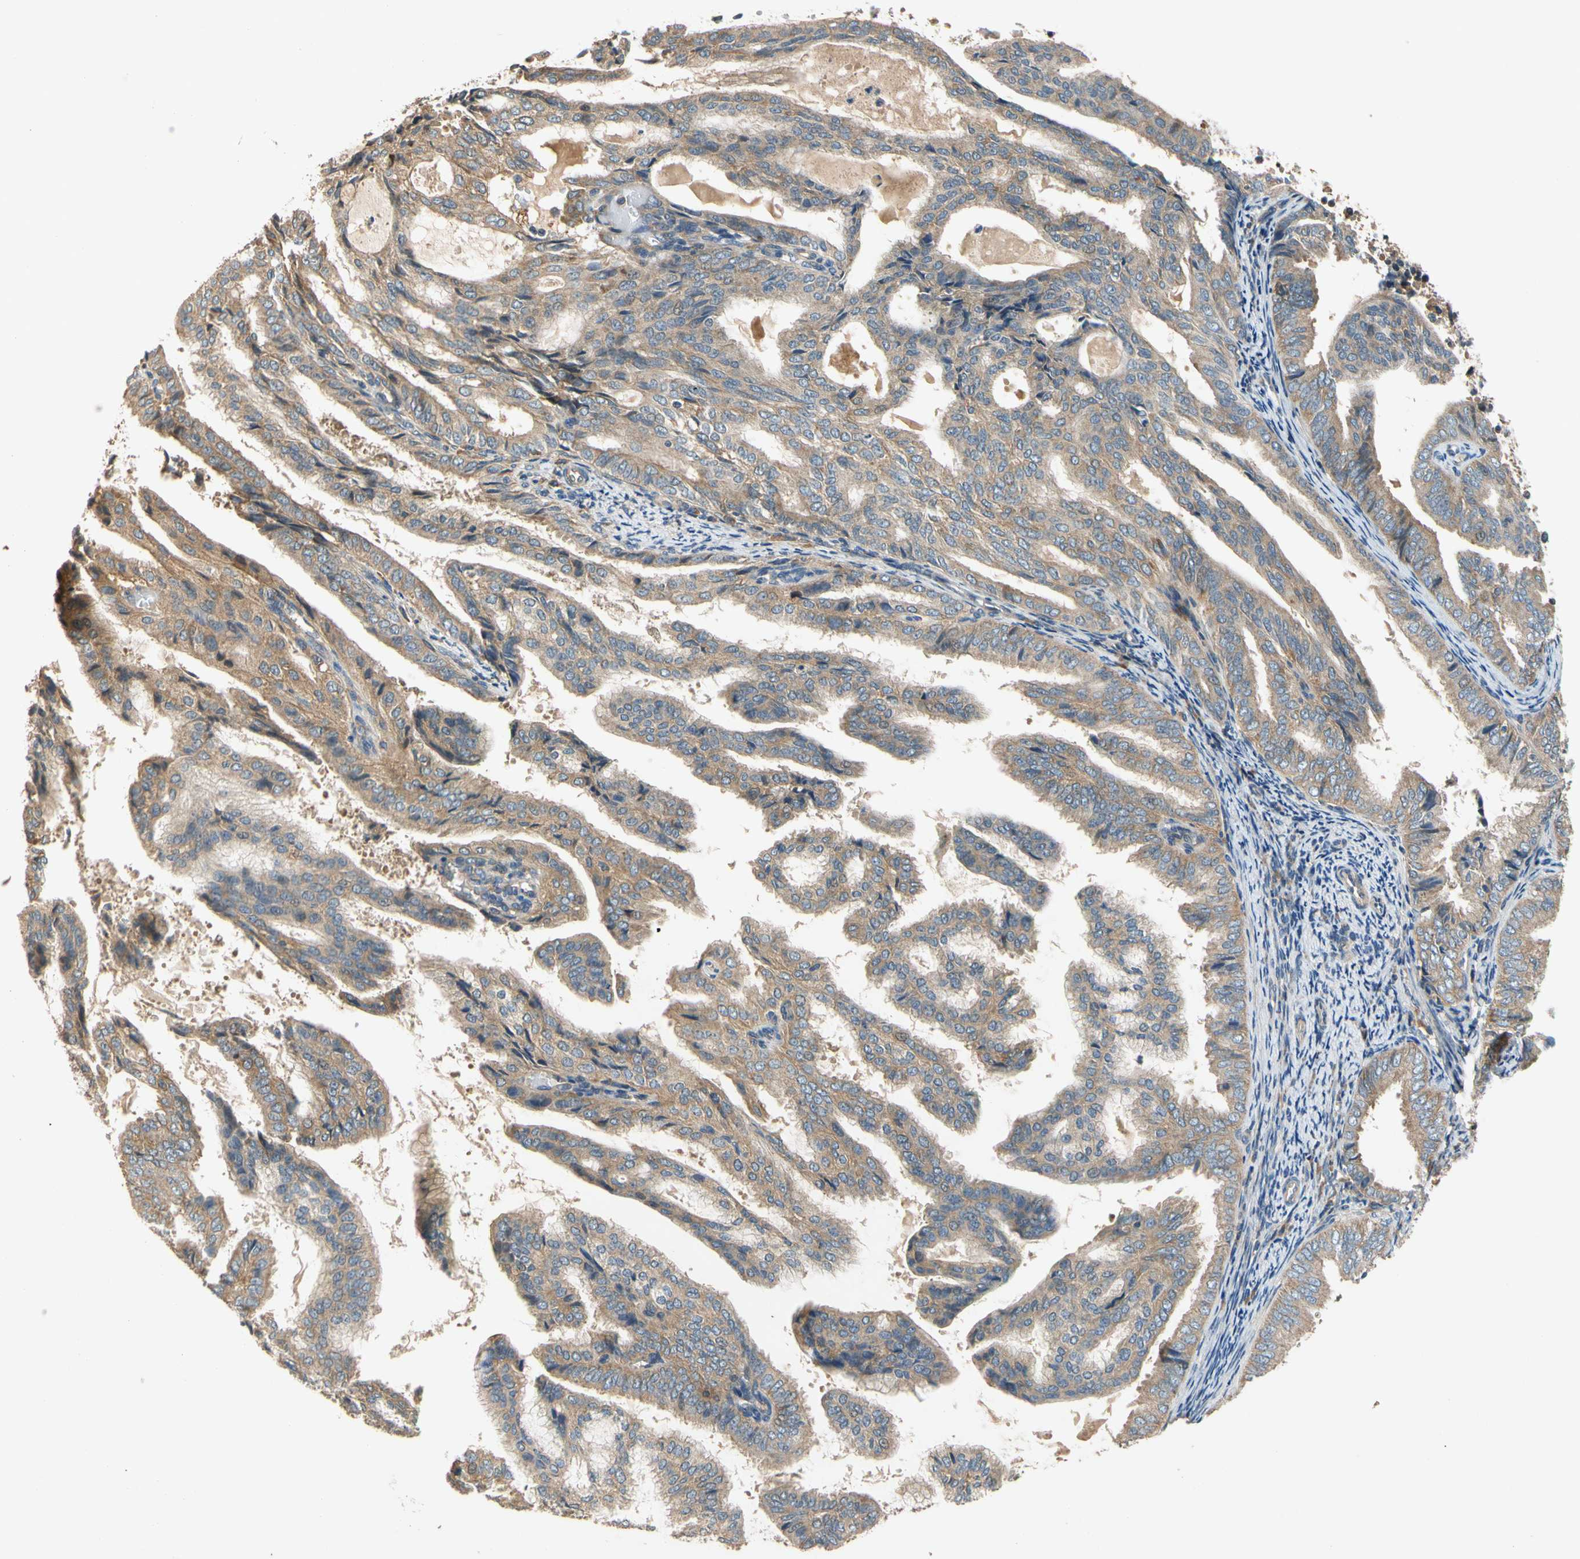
{"staining": {"intensity": "moderate", "quantity": ">75%", "location": "cytoplasmic/membranous"}, "tissue": "endometrial cancer", "cell_type": "Tumor cells", "image_type": "cancer", "snomed": [{"axis": "morphology", "description": "Adenocarcinoma, NOS"}, {"axis": "topography", "description": "Endometrium"}], "caption": "This image shows immunohistochemistry (IHC) staining of human endometrial cancer, with medium moderate cytoplasmic/membranous staining in approximately >75% of tumor cells.", "gene": "USP46", "patient": {"sex": "female", "age": 58}}